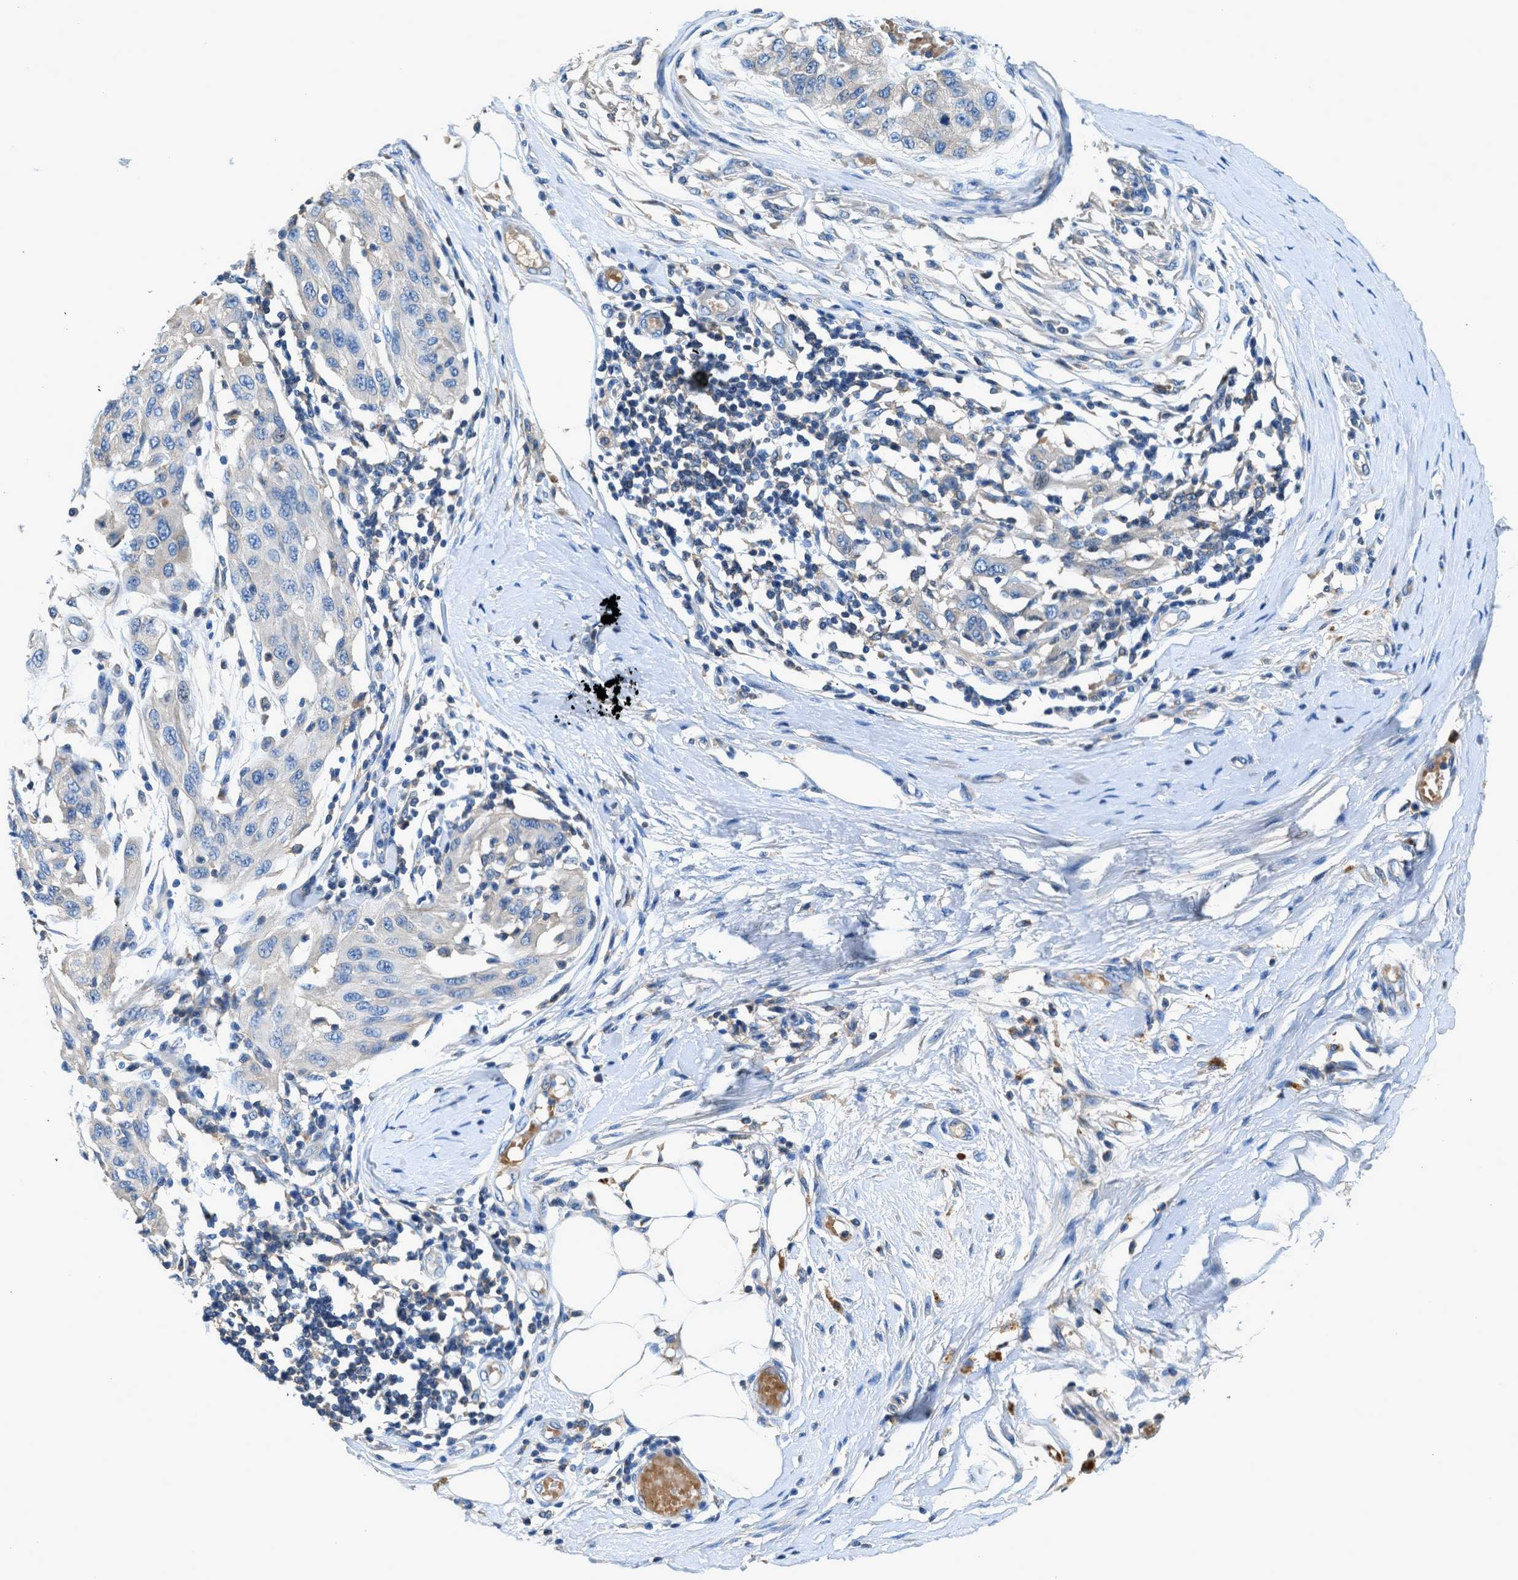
{"staining": {"intensity": "negative", "quantity": "none", "location": "none"}, "tissue": "melanoma", "cell_type": "Tumor cells", "image_type": "cancer", "snomed": [{"axis": "morphology", "description": "Normal tissue, NOS"}, {"axis": "morphology", "description": "Malignant melanoma, NOS"}, {"axis": "topography", "description": "Skin"}], "caption": "Immunohistochemistry (IHC) image of malignant melanoma stained for a protein (brown), which exhibits no staining in tumor cells.", "gene": "RWDD2B", "patient": {"sex": "male", "age": 62}}